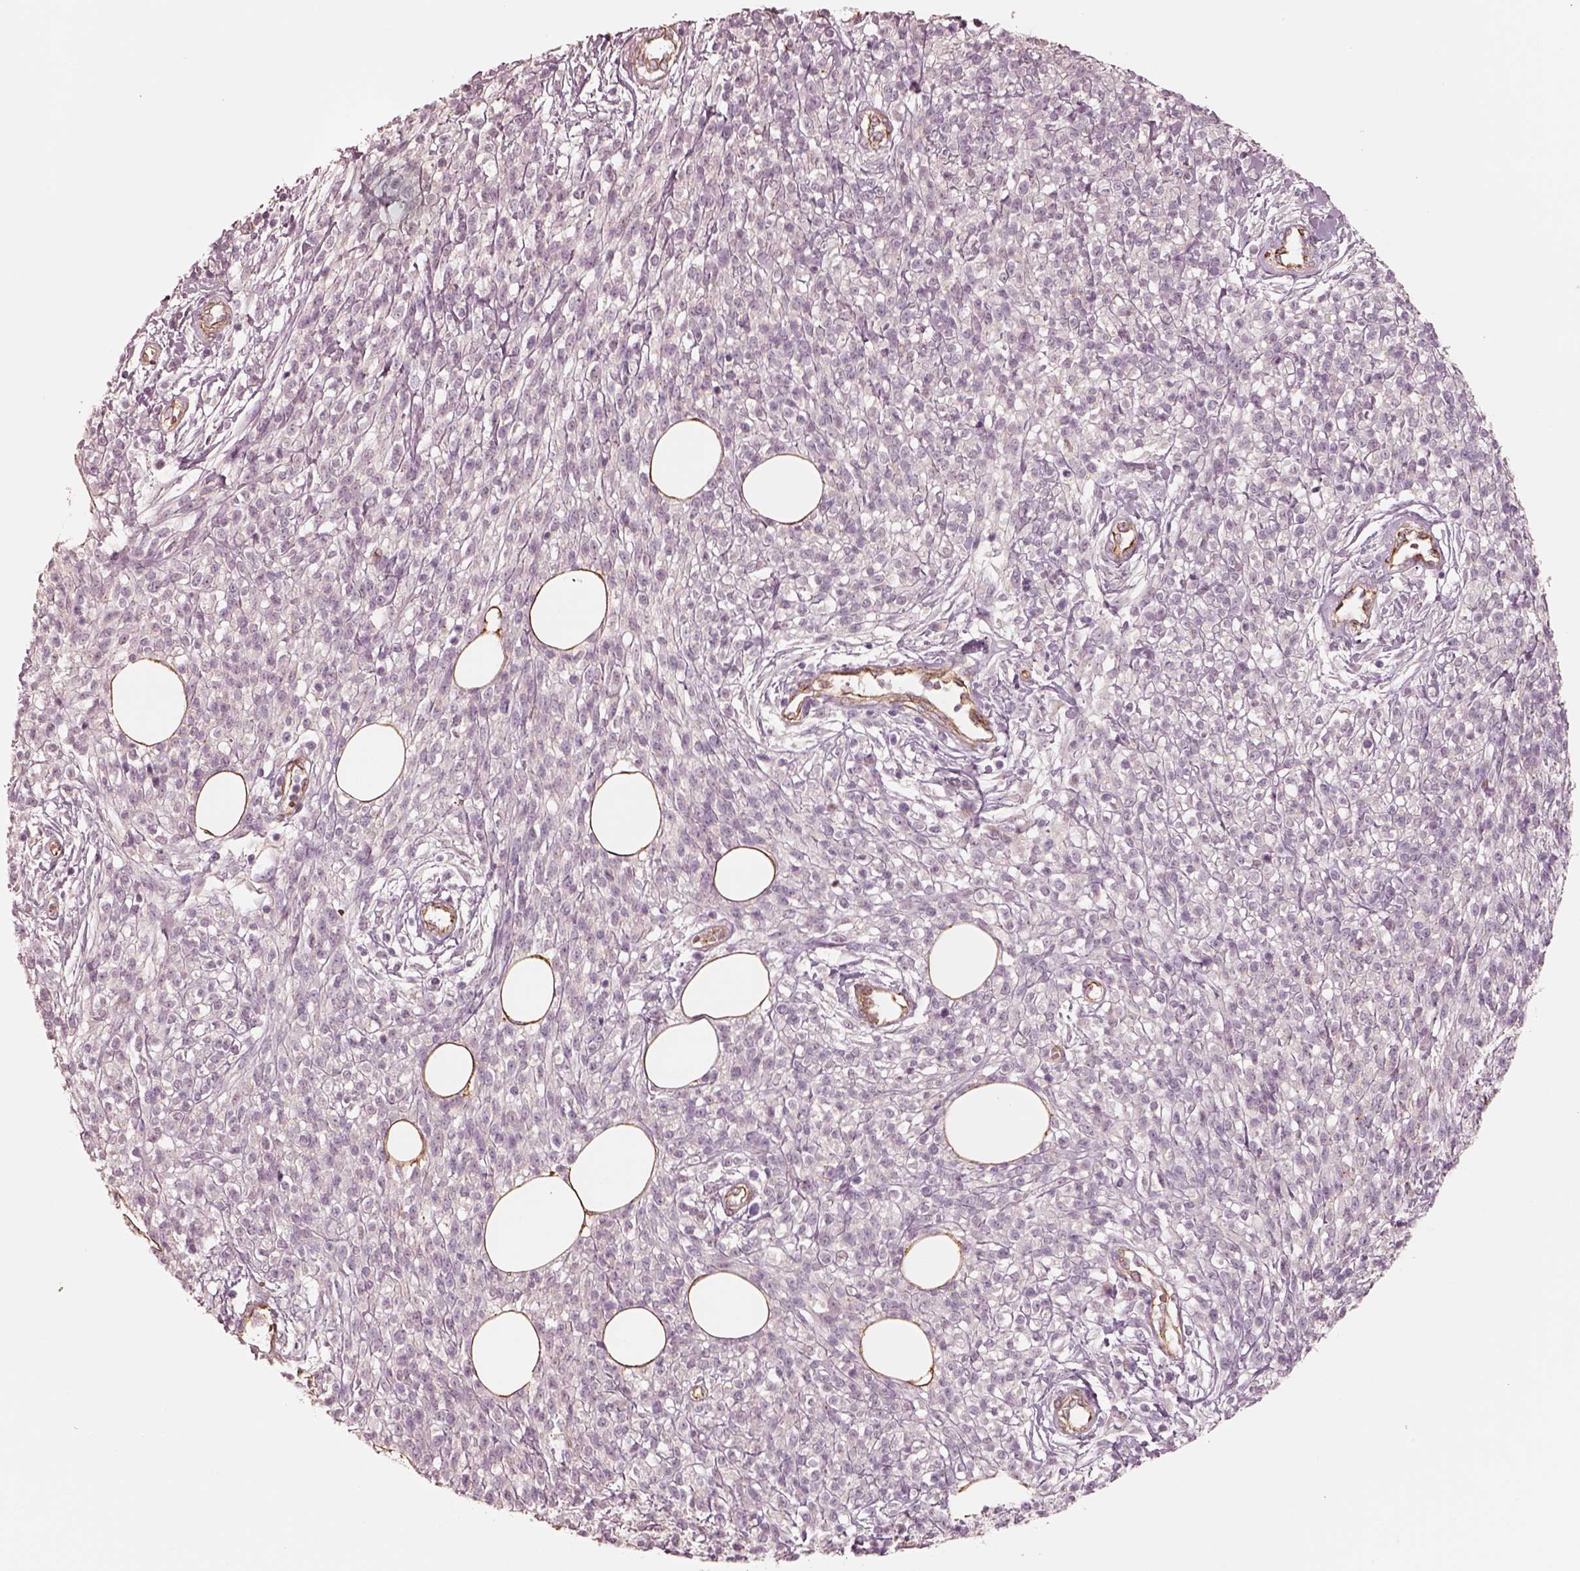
{"staining": {"intensity": "negative", "quantity": "none", "location": "none"}, "tissue": "melanoma", "cell_type": "Tumor cells", "image_type": "cancer", "snomed": [{"axis": "morphology", "description": "Malignant melanoma, NOS"}, {"axis": "topography", "description": "Skin"}, {"axis": "topography", "description": "Skin of trunk"}], "caption": "The IHC image has no significant expression in tumor cells of melanoma tissue. (Brightfield microscopy of DAB (3,3'-diaminobenzidine) immunohistochemistry (IHC) at high magnification).", "gene": "CRYM", "patient": {"sex": "male", "age": 74}}